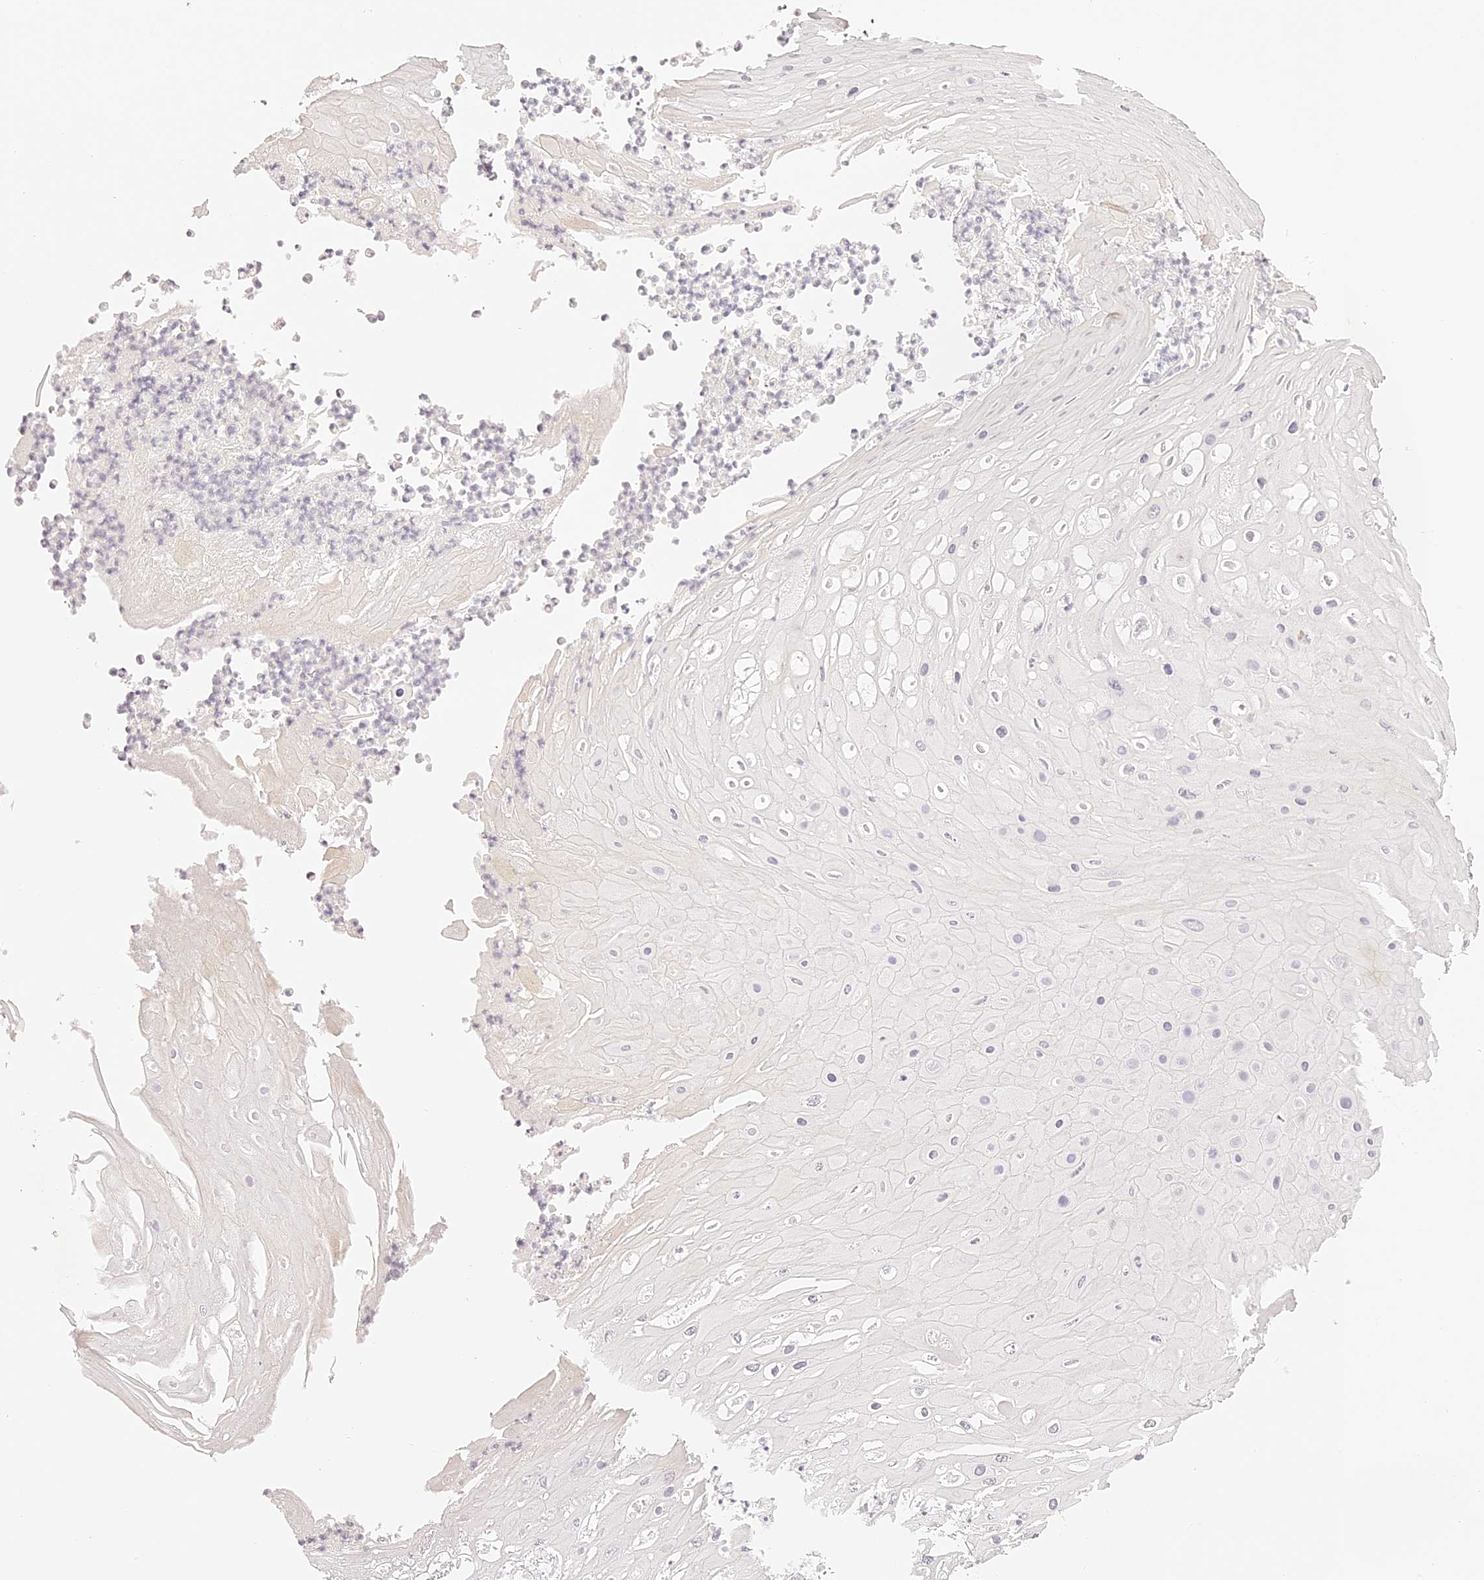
{"staining": {"intensity": "negative", "quantity": "none", "location": "none"}, "tissue": "skin cancer", "cell_type": "Tumor cells", "image_type": "cancer", "snomed": [{"axis": "morphology", "description": "Squamous cell carcinoma, NOS"}, {"axis": "topography", "description": "Skin"}], "caption": "Immunohistochemistry of human skin cancer displays no staining in tumor cells.", "gene": "TRIM45", "patient": {"sex": "female", "age": 88}}